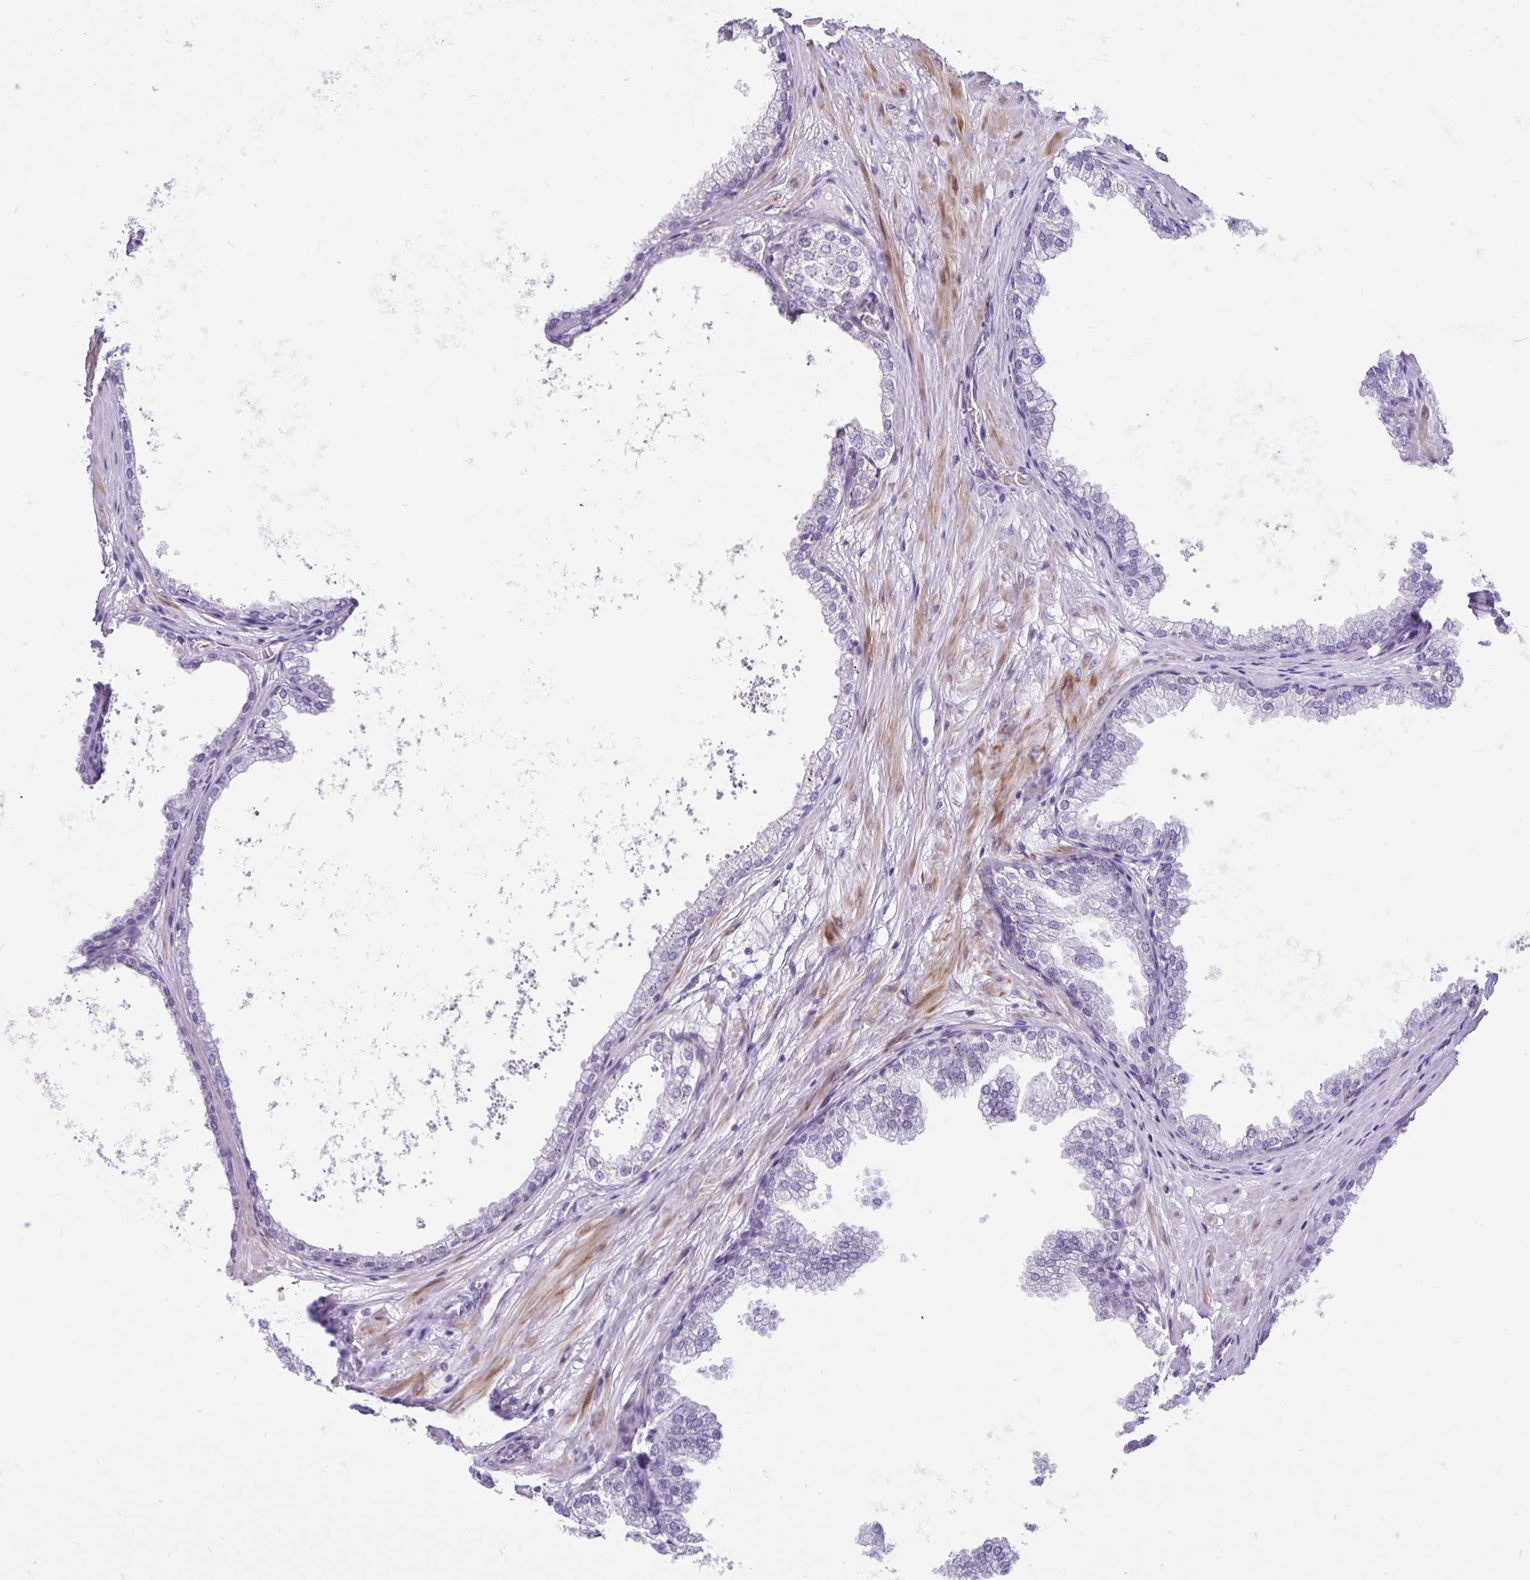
{"staining": {"intensity": "negative", "quantity": "none", "location": "none"}, "tissue": "prostate", "cell_type": "Glandular cells", "image_type": "normal", "snomed": [{"axis": "morphology", "description": "Normal tissue, NOS"}, {"axis": "topography", "description": "Prostate"}], "caption": "IHC histopathology image of benign prostate: human prostate stained with DAB (3,3'-diaminobenzidine) displays no significant protein staining in glandular cells. (Stains: DAB IHC with hematoxylin counter stain, Microscopy: brightfield microscopy at high magnification).", "gene": "NHLH2", "patient": {"sex": "male", "age": 37}}